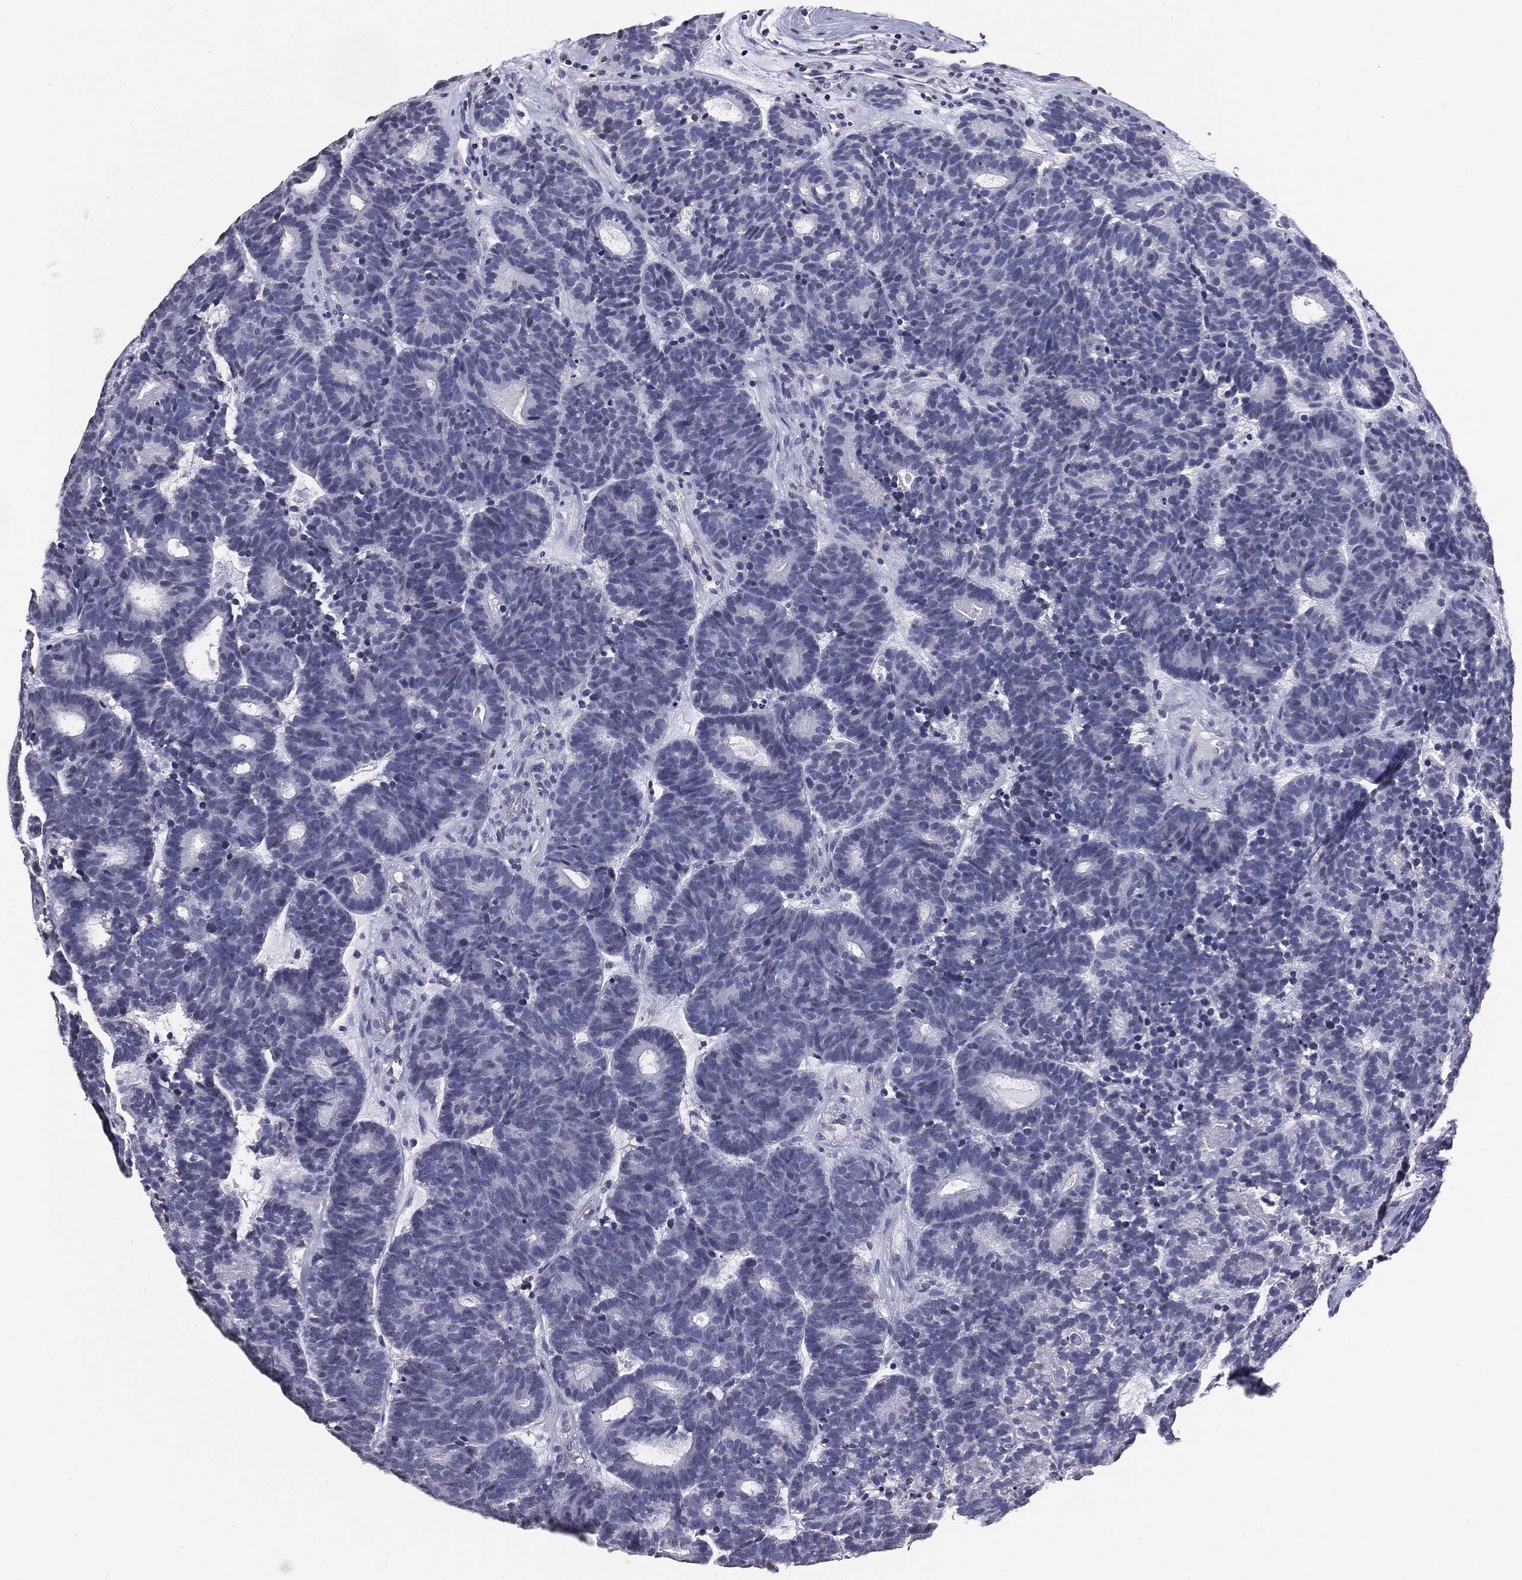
{"staining": {"intensity": "negative", "quantity": "none", "location": "none"}, "tissue": "head and neck cancer", "cell_type": "Tumor cells", "image_type": "cancer", "snomed": [{"axis": "morphology", "description": "Adenocarcinoma, NOS"}, {"axis": "topography", "description": "Head-Neck"}], "caption": "Human head and neck cancer (adenocarcinoma) stained for a protein using IHC shows no positivity in tumor cells.", "gene": "SERPINB4", "patient": {"sex": "female", "age": 81}}